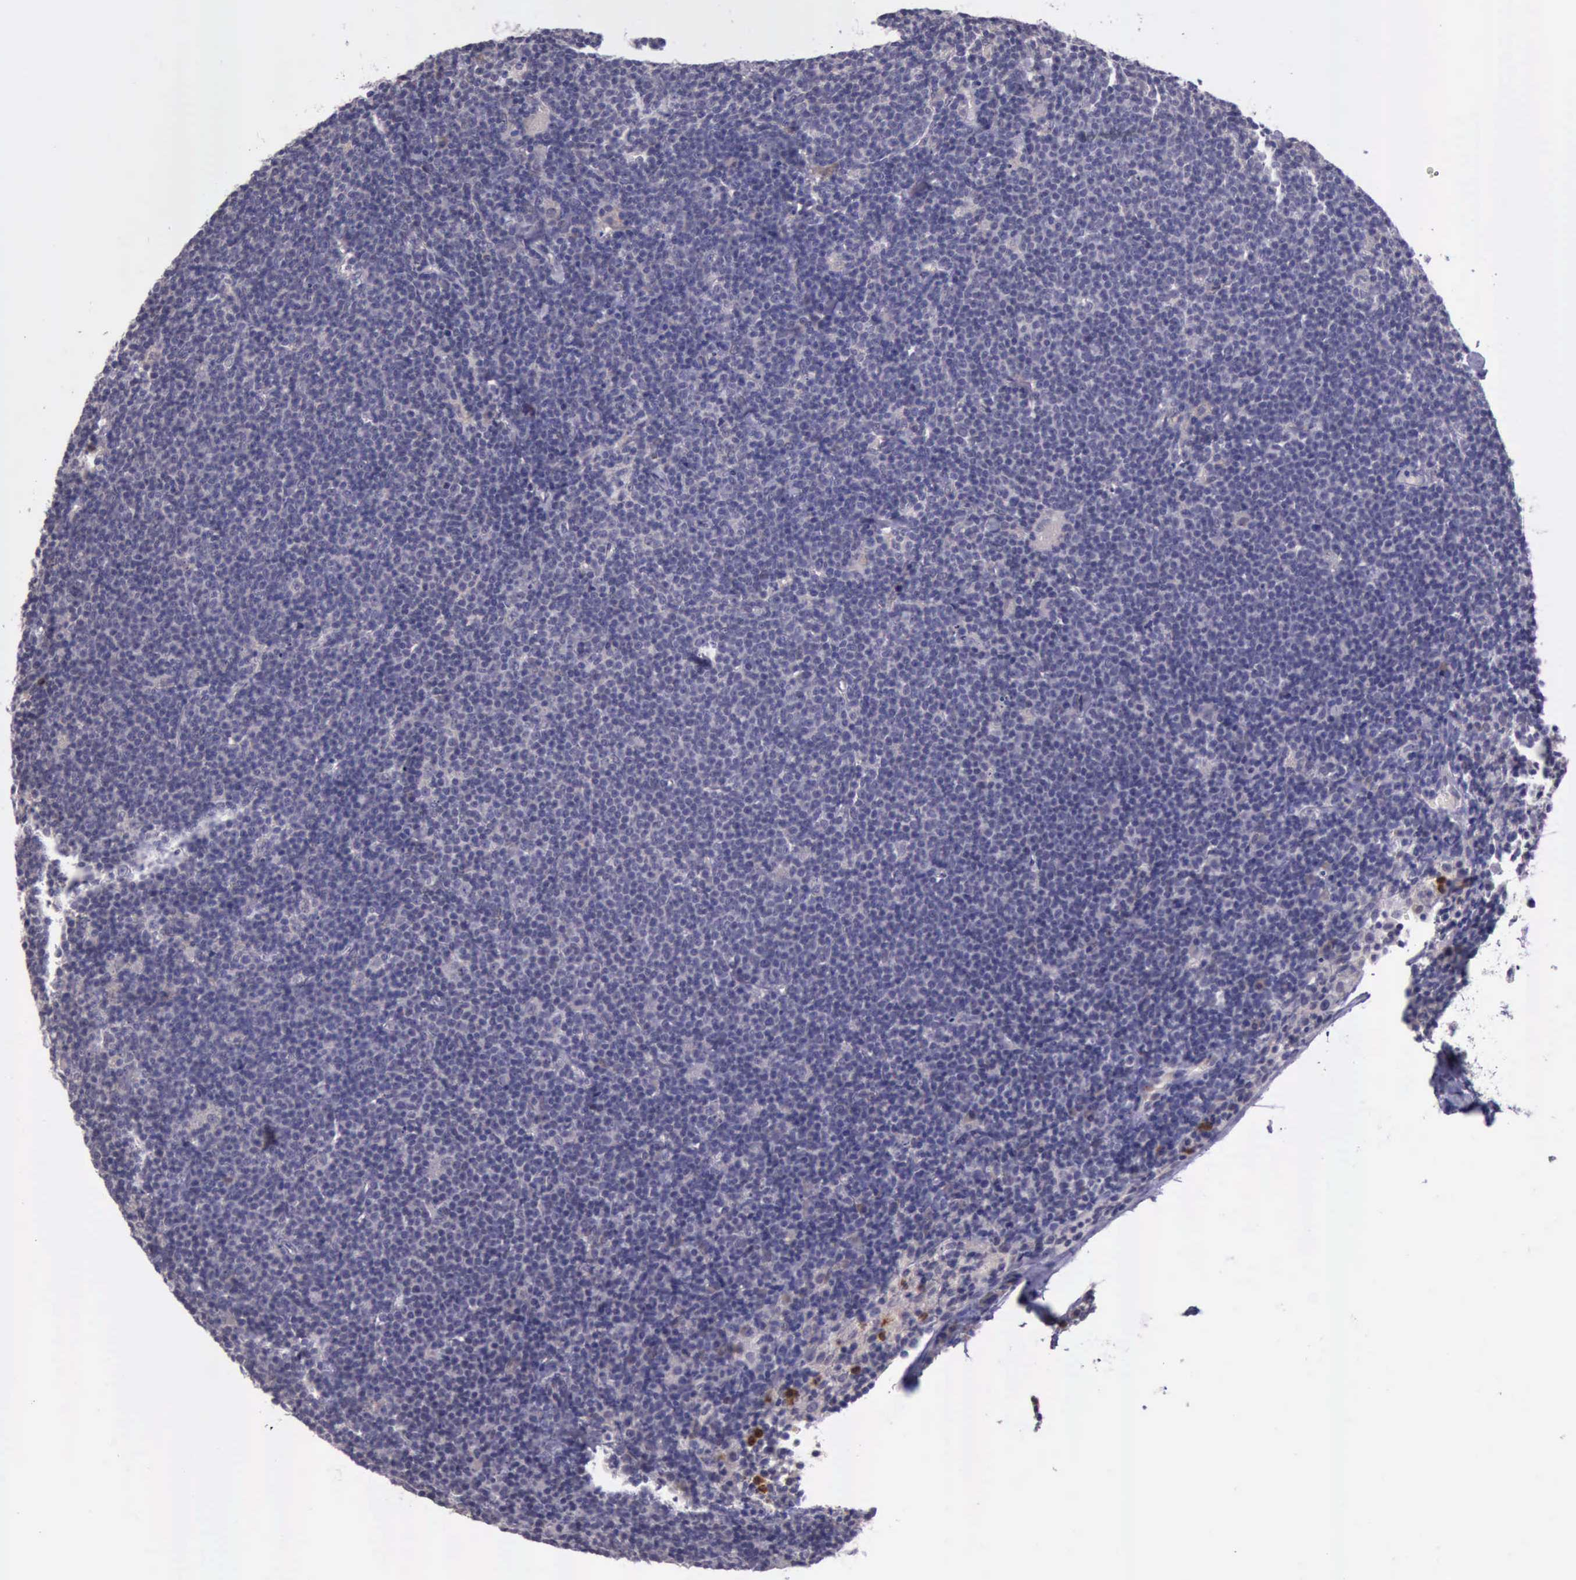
{"staining": {"intensity": "negative", "quantity": "none", "location": "none"}, "tissue": "lymphoma", "cell_type": "Tumor cells", "image_type": "cancer", "snomed": [{"axis": "morphology", "description": "Malignant lymphoma, non-Hodgkin's type, Low grade"}, {"axis": "topography", "description": "Lymph node"}], "caption": "Lymphoma was stained to show a protein in brown. There is no significant positivity in tumor cells.", "gene": "PLEK2", "patient": {"sex": "male", "age": 65}}